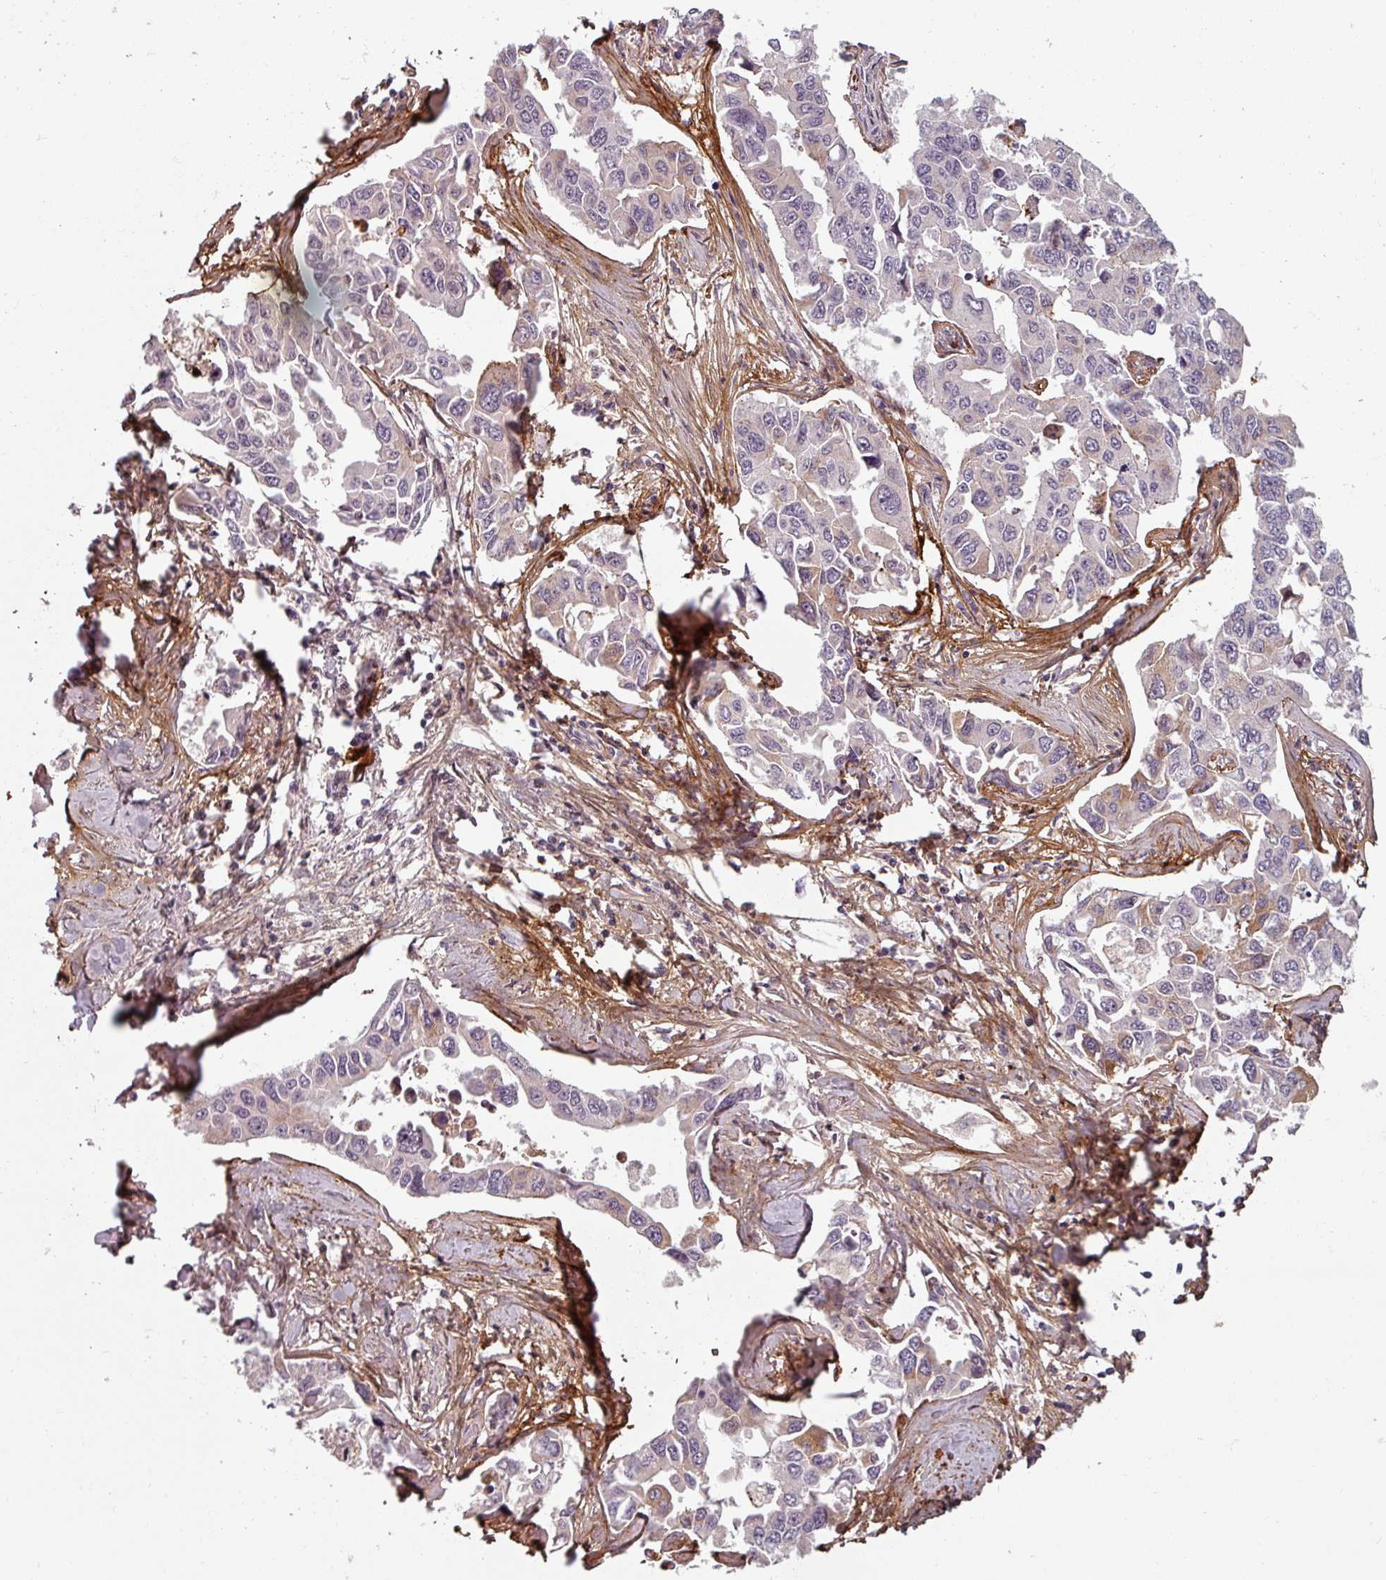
{"staining": {"intensity": "negative", "quantity": "none", "location": "none"}, "tissue": "lung cancer", "cell_type": "Tumor cells", "image_type": "cancer", "snomed": [{"axis": "morphology", "description": "Adenocarcinoma, NOS"}, {"axis": "topography", "description": "Lung"}], "caption": "Immunohistochemistry of human adenocarcinoma (lung) displays no expression in tumor cells.", "gene": "CYB5RL", "patient": {"sex": "male", "age": 64}}